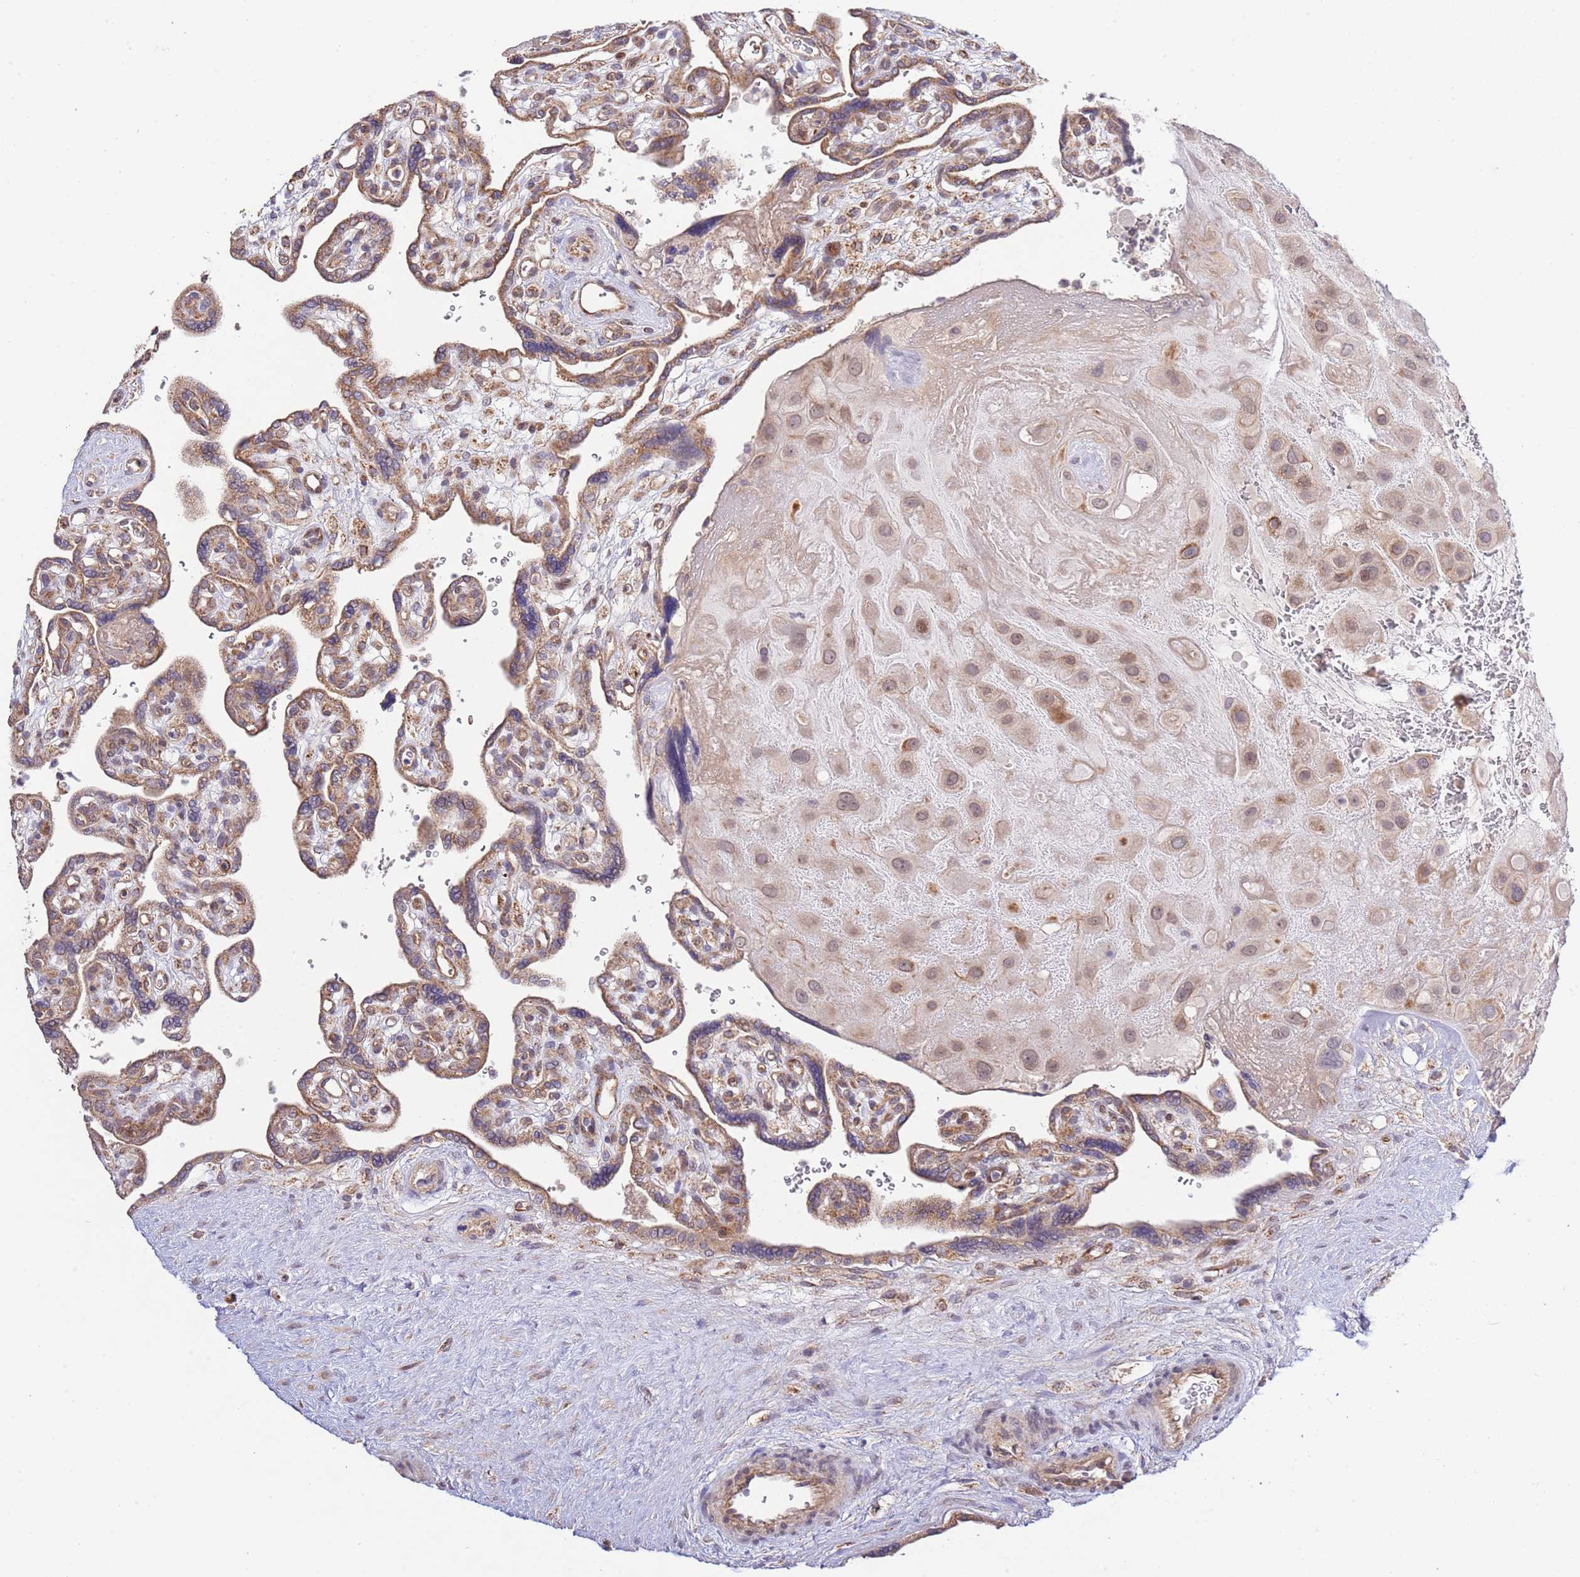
{"staining": {"intensity": "weak", "quantity": ">75%", "location": "cytoplasmic/membranous,nuclear"}, "tissue": "placenta", "cell_type": "Decidual cells", "image_type": "normal", "snomed": [{"axis": "morphology", "description": "Normal tissue, NOS"}, {"axis": "topography", "description": "Placenta"}], "caption": "The photomicrograph shows staining of benign placenta, revealing weak cytoplasmic/membranous,nuclear protein staining (brown color) within decidual cells. The protein of interest is shown in brown color, while the nuclei are stained blue.", "gene": "IVD", "patient": {"sex": "female", "age": 39}}